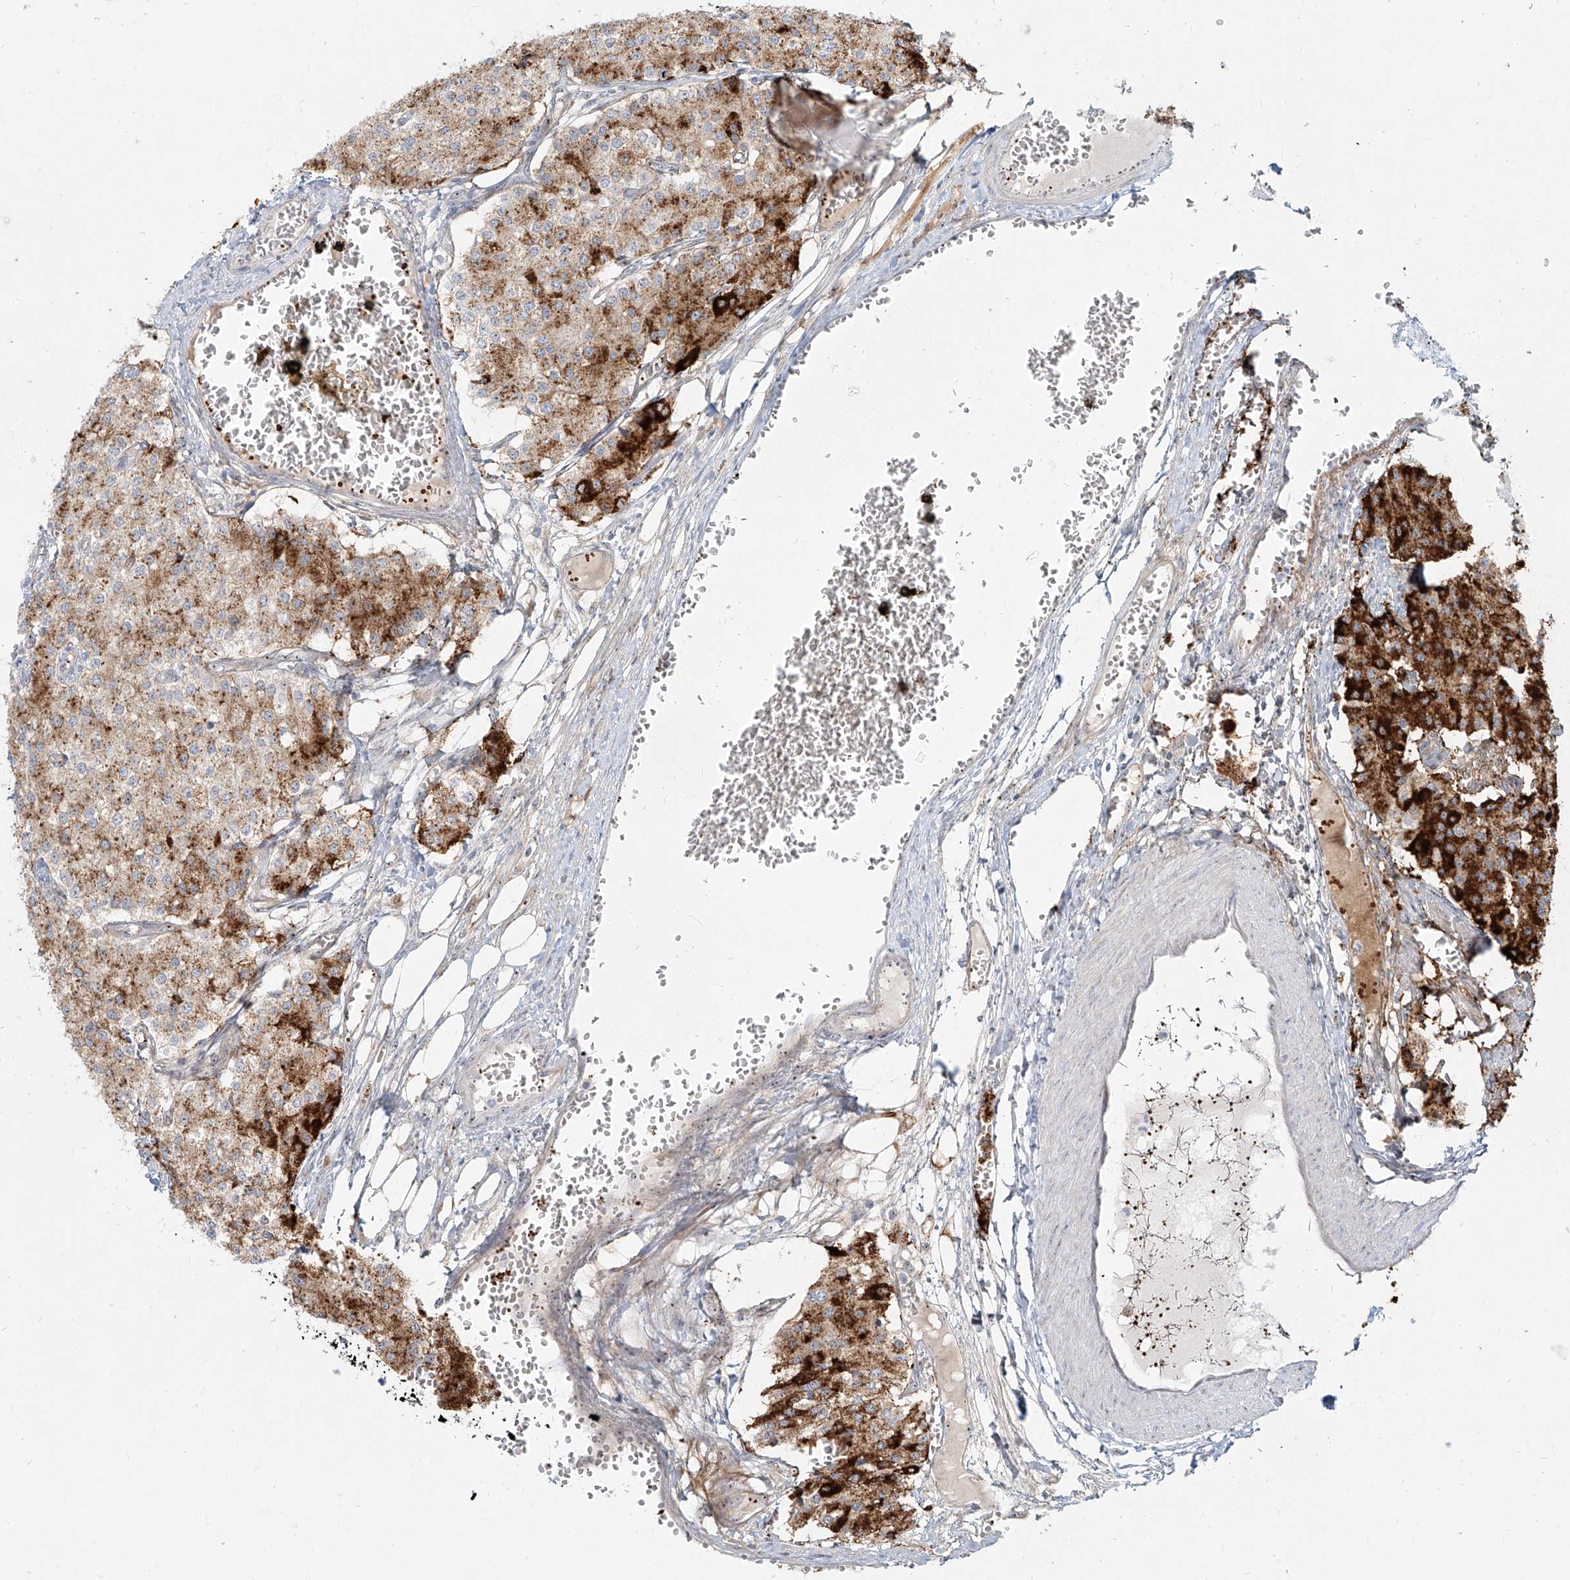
{"staining": {"intensity": "strong", "quantity": ">75%", "location": "cytoplasmic/membranous"}, "tissue": "carcinoid", "cell_type": "Tumor cells", "image_type": "cancer", "snomed": [{"axis": "morphology", "description": "Carcinoid, malignant, NOS"}, {"axis": "topography", "description": "Colon"}], "caption": "High-magnification brightfield microscopy of carcinoid stained with DAB (3,3'-diaminobenzidine) (brown) and counterstained with hematoxylin (blue). tumor cells exhibit strong cytoplasmic/membranous positivity is seen in about>75% of cells. The staining was performed using DAB (3,3'-diaminobenzidine), with brown indicating positive protein expression. Nuclei are stained blue with hematoxylin.", "gene": "BYSL", "patient": {"sex": "female", "age": 52}}